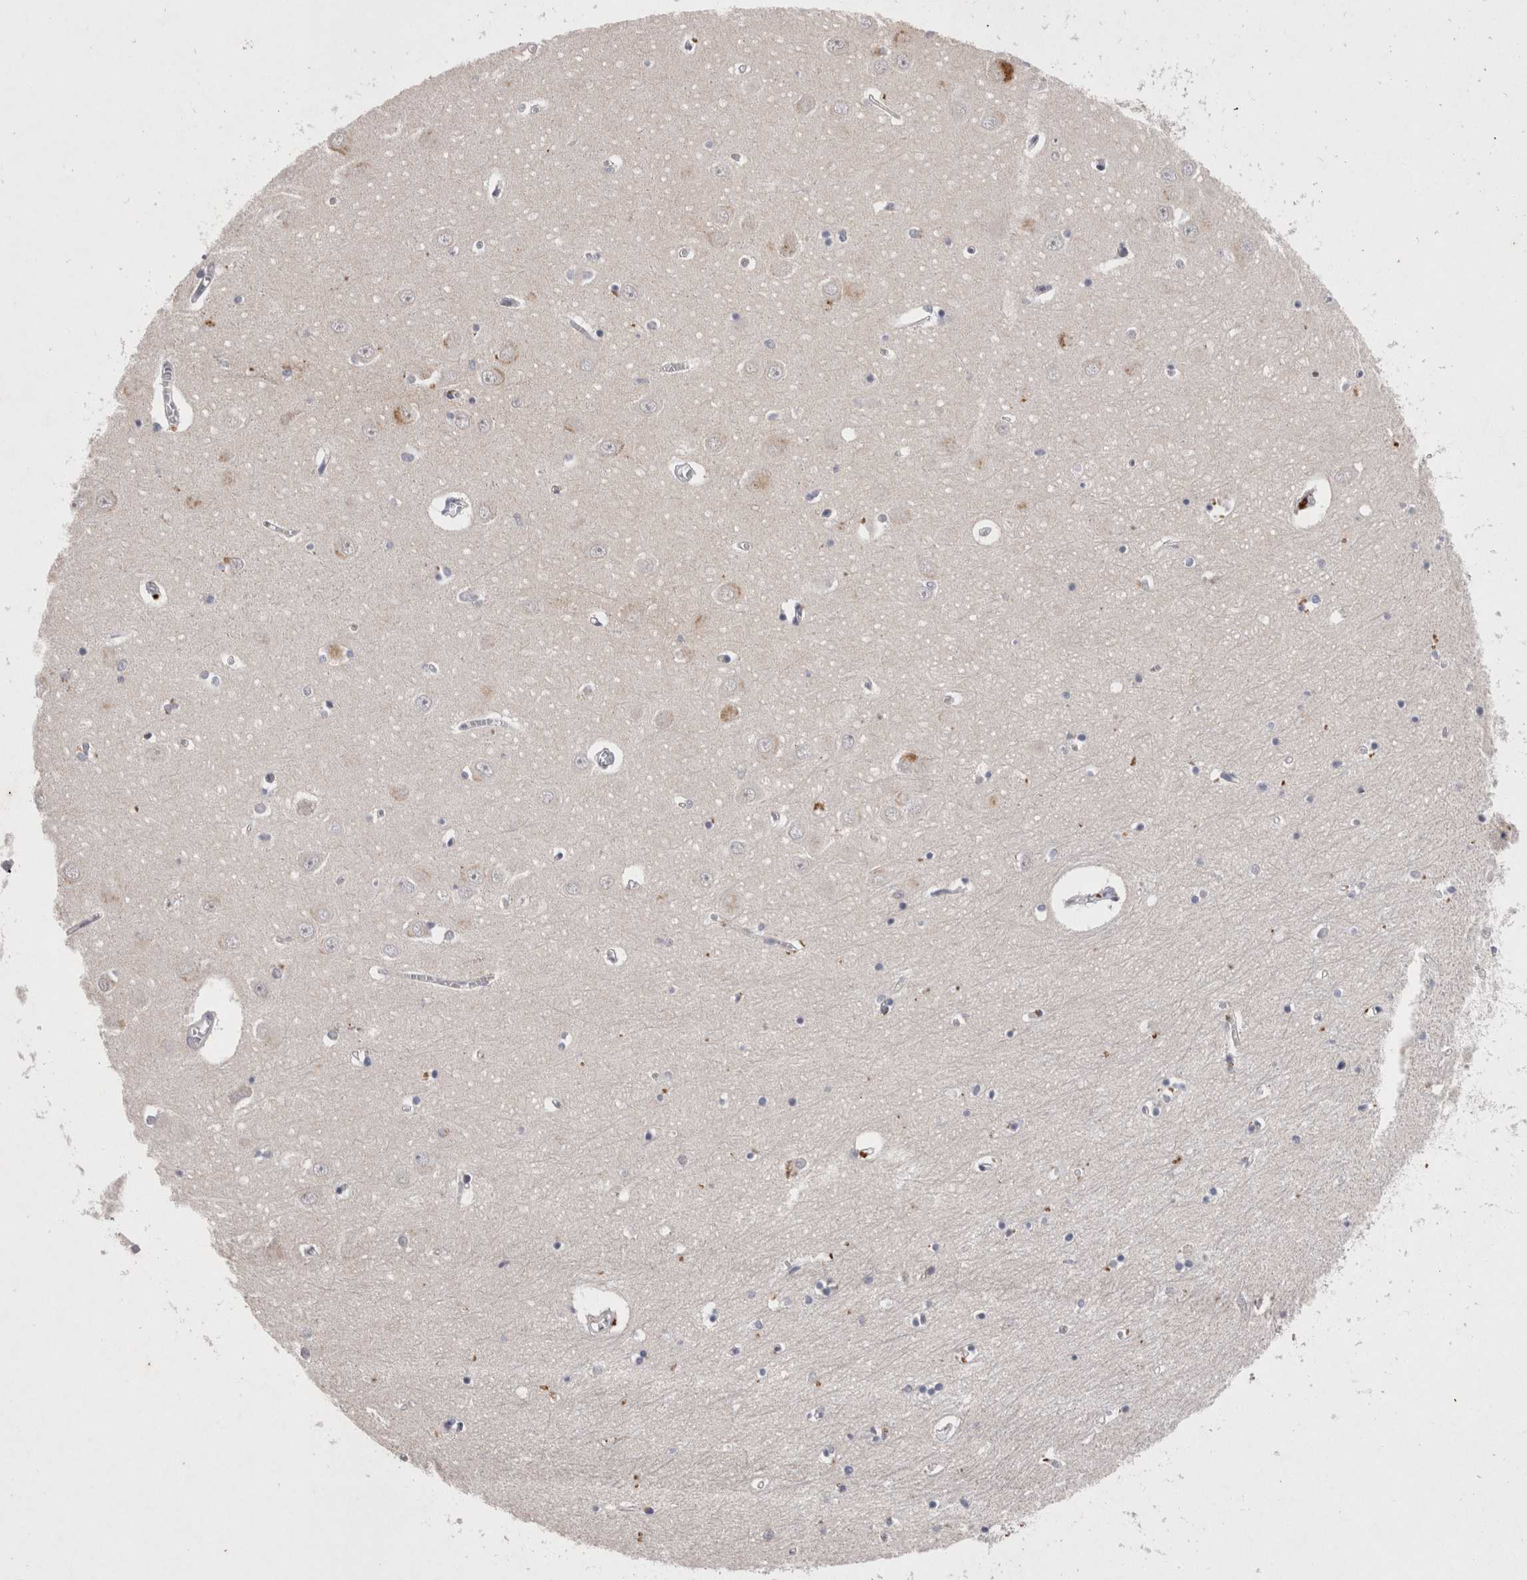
{"staining": {"intensity": "negative", "quantity": "none", "location": "none"}, "tissue": "hippocampus", "cell_type": "Glial cells", "image_type": "normal", "snomed": [{"axis": "morphology", "description": "Normal tissue, NOS"}, {"axis": "topography", "description": "Hippocampus"}], "caption": "An immunohistochemistry (IHC) photomicrograph of benign hippocampus is shown. There is no staining in glial cells of hippocampus. The staining was performed using DAB to visualize the protein expression in brown, while the nuclei were stained in blue with hematoxylin (Magnification: 20x).", "gene": "RASSF3", "patient": {"sex": "male", "age": 70}}